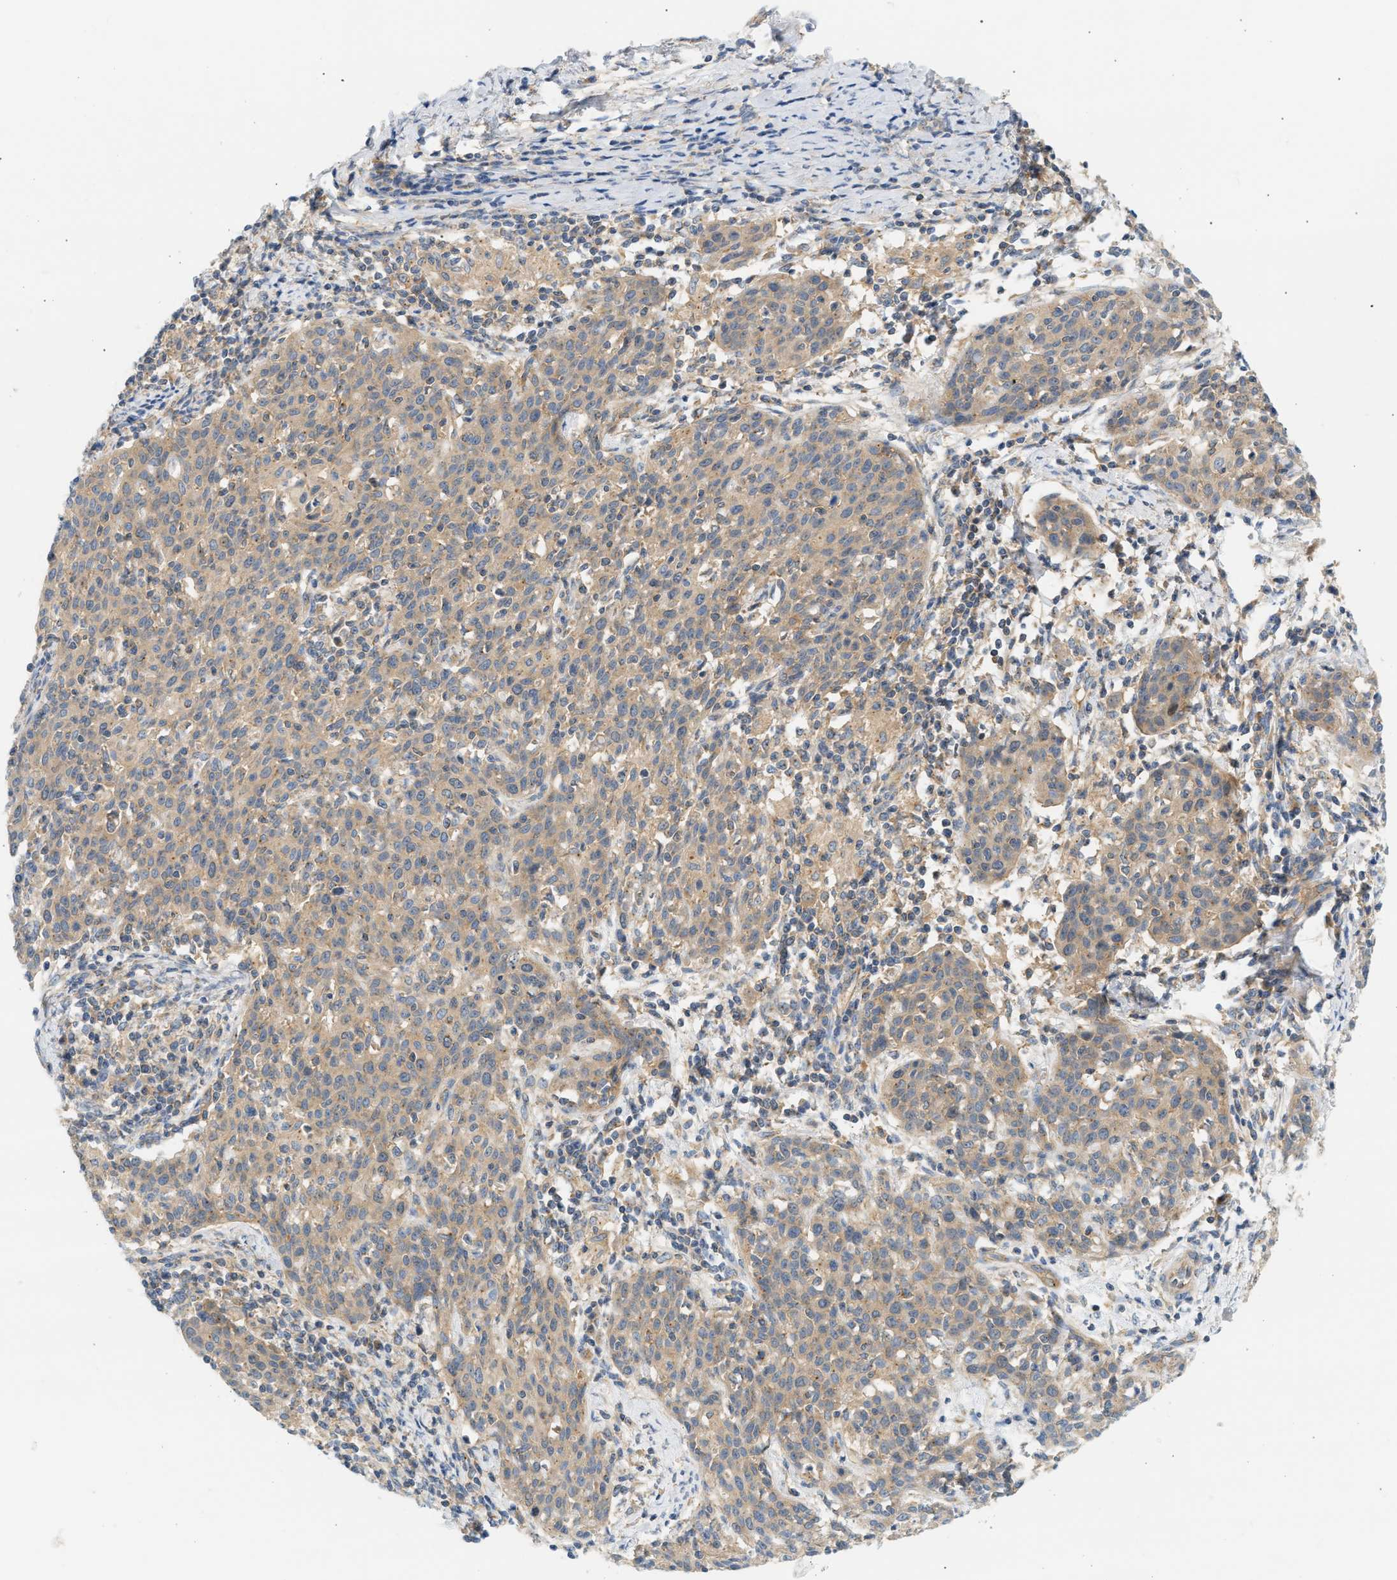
{"staining": {"intensity": "weak", "quantity": ">75%", "location": "cytoplasmic/membranous"}, "tissue": "cervical cancer", "cell_type": "Tumor cells", "image_type": "cancer", "snomed": [{"axis": "morphology", "description": "Squamous cell carcinoma, NOS"}, {"axis": "topography", "description": "Cervix"}], "caption": "Weak cytoplasmic/membranous positivity is identified in approximately >75% of tumor cells in squamous cell carcinoma (cervical). (DAB IHC, brown staining for protein, blue staining for nuclei).", "gene": "PAFAH1B1", "patient": {"sex": "female", "age": 38}}